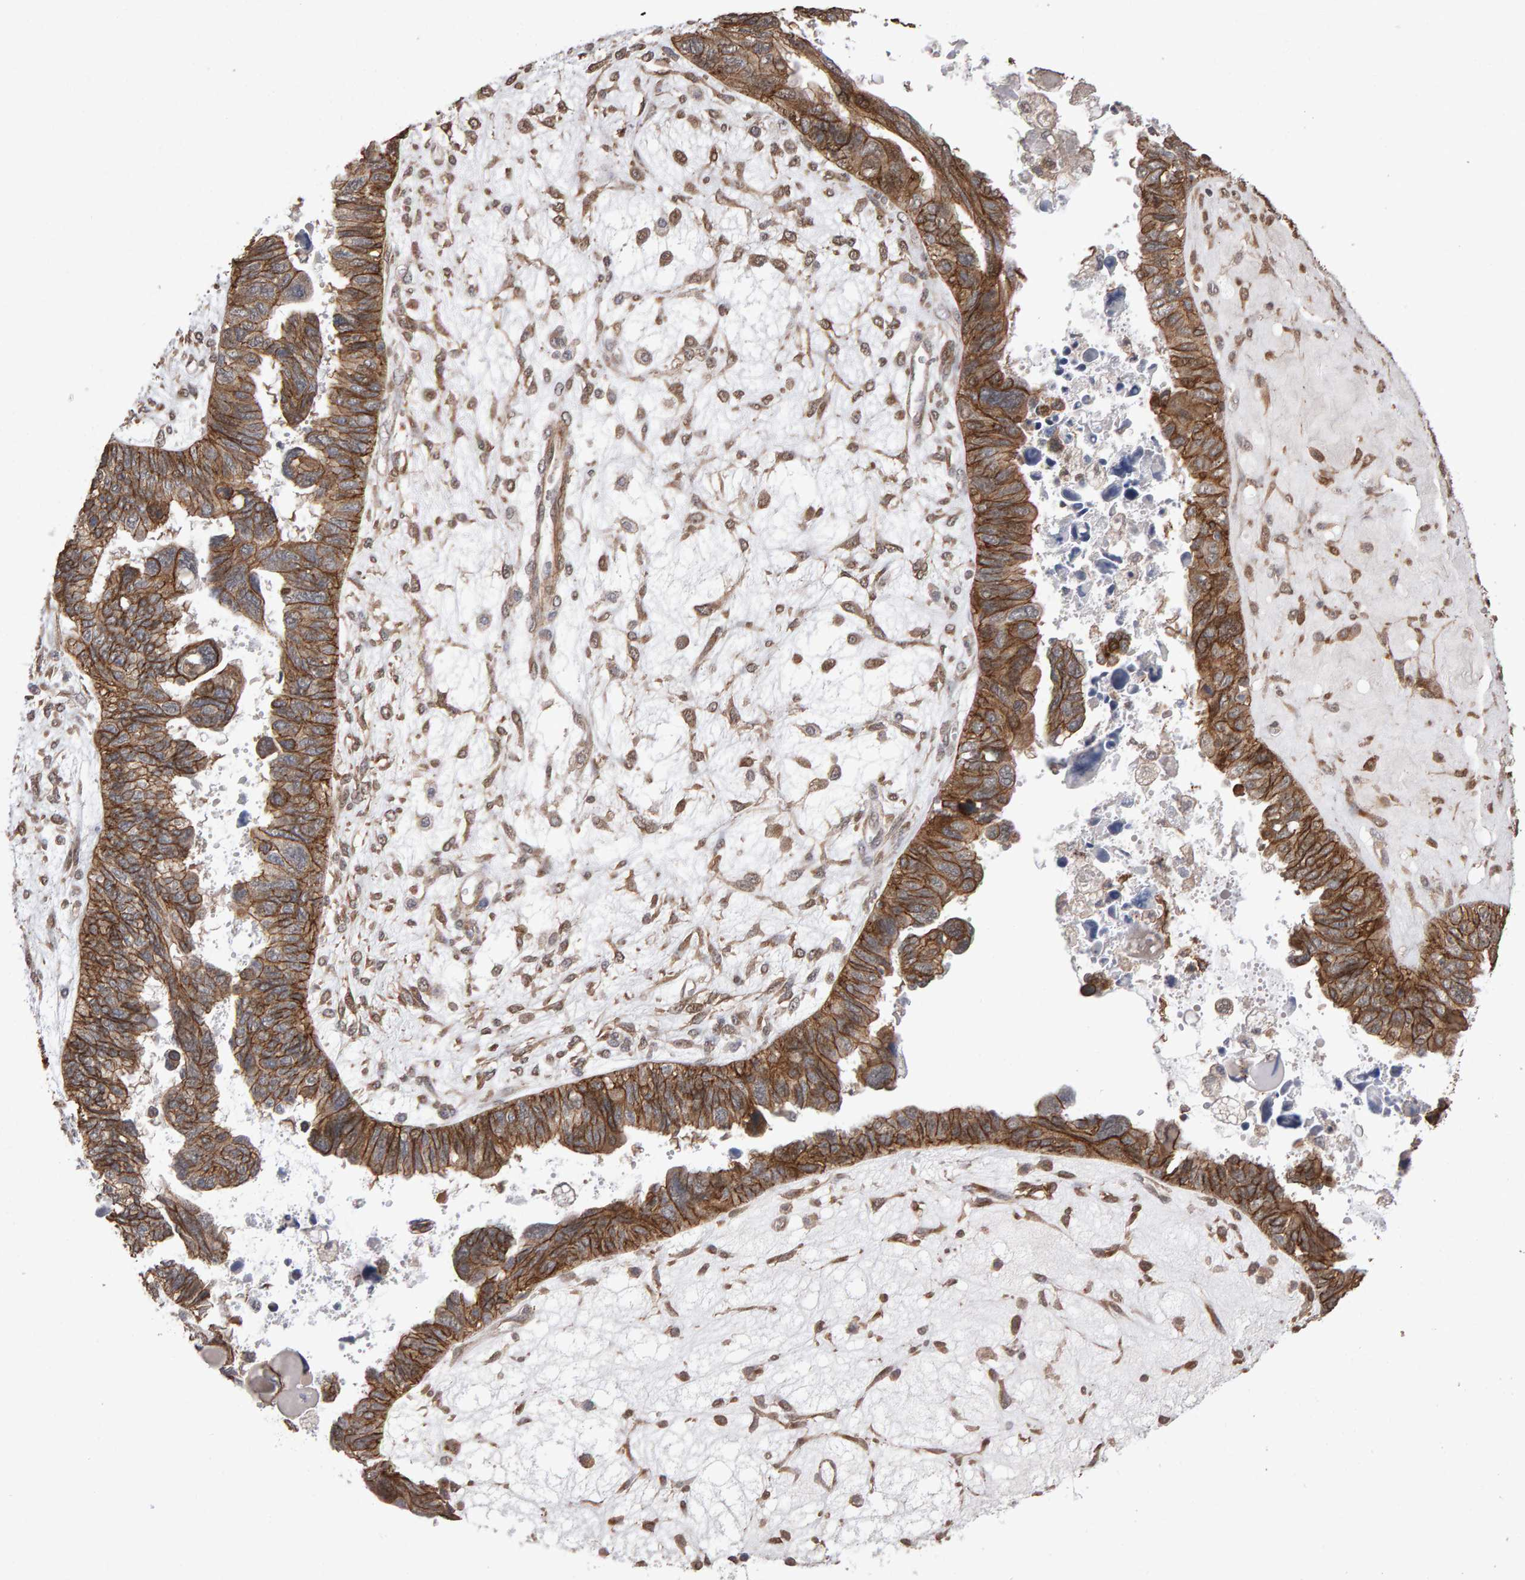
{"staining": {"intensity": "strong", "quantity": ">75%", "location": "cytoplasmic/membranous"}, "tissue": "ovarian cancer", "cell_type": "Tumor cells", "image_type": "cancer", "snomed": [{"axis": "morphology", "description": "Cystadenocarcinoma, serous, NOS"}, {"axis": "topography", "description": "Ovary"}], "caption": "Tumor cells demonstrate strong cytoplasmic/membranous staining in about >75% of cells in ovarian cancer.", "gene": "SCRIB", "patient": {"sex": "female", "age": 79}}